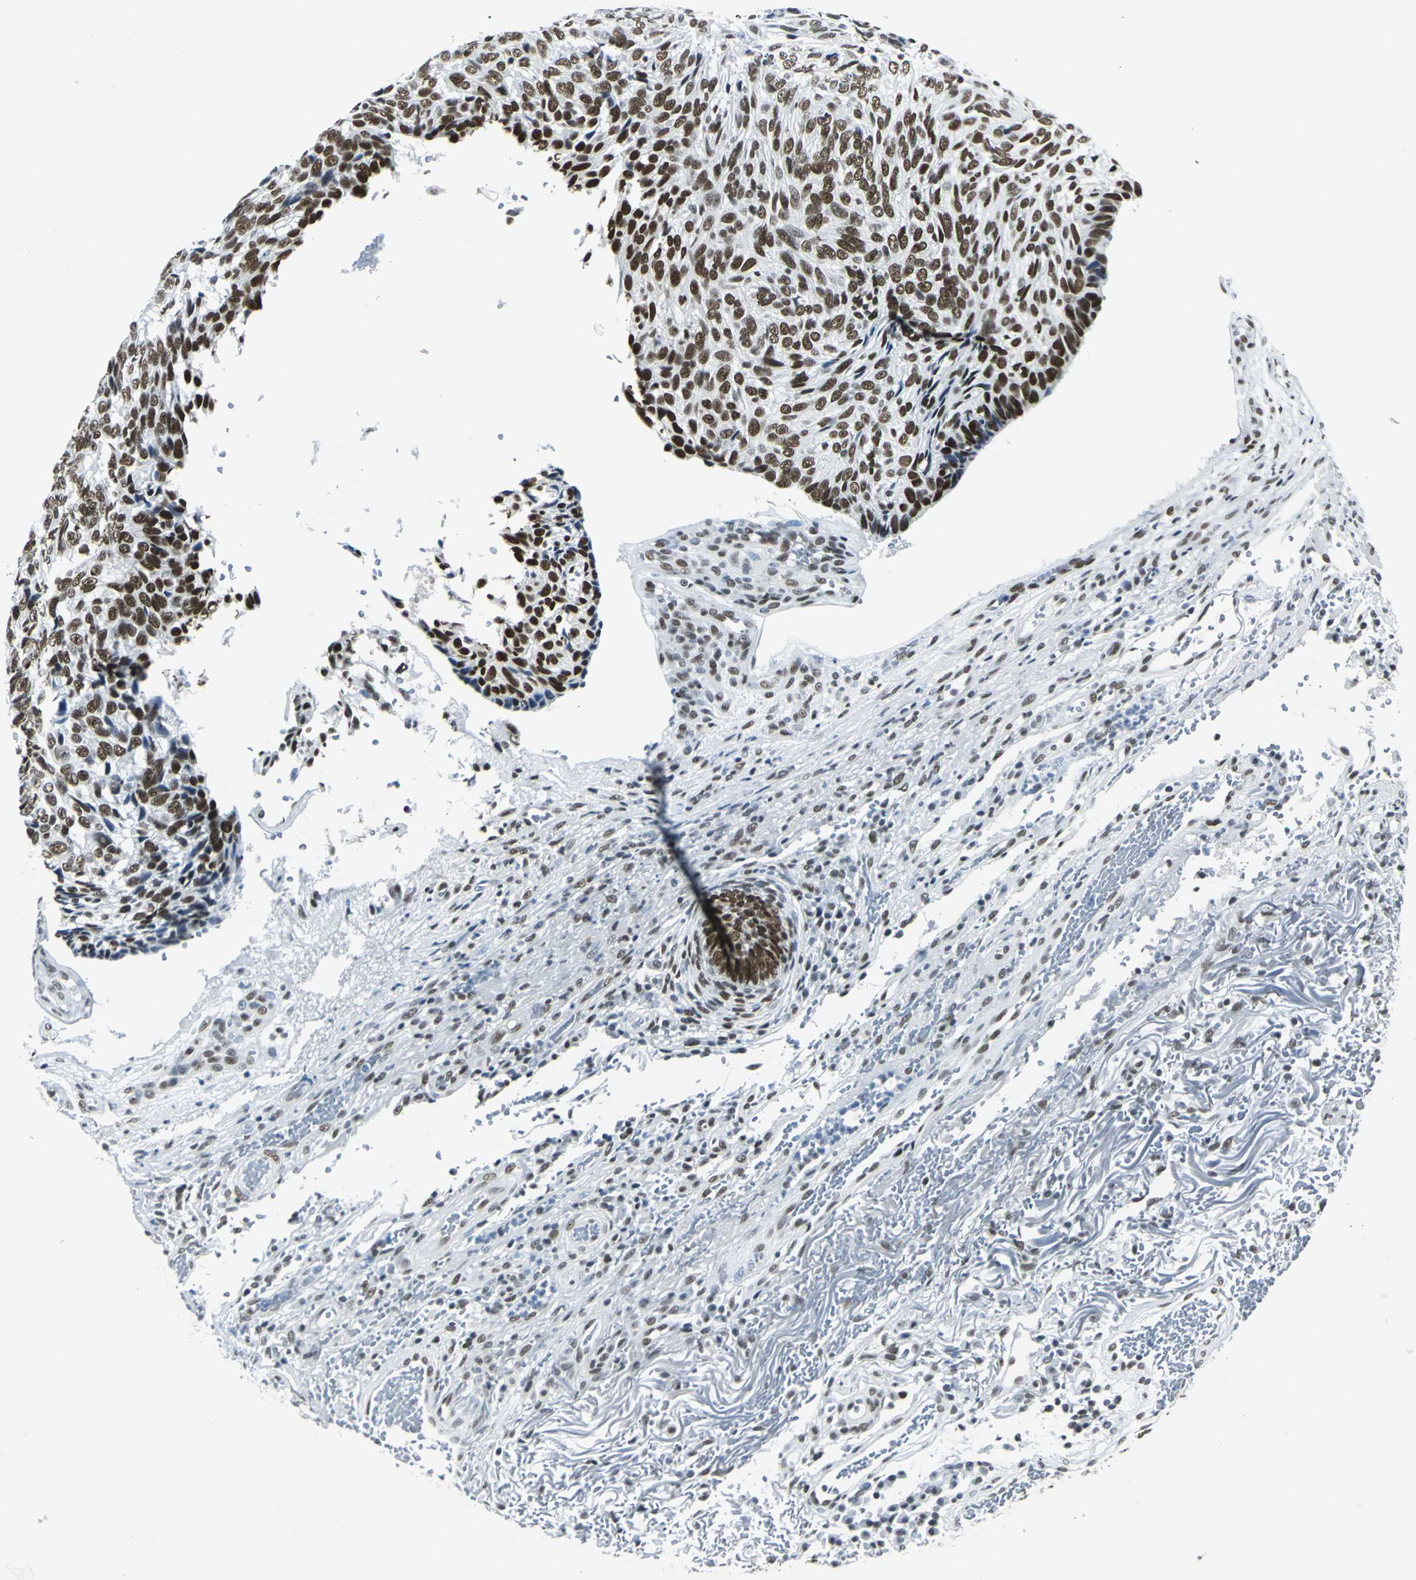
{"staining": {"intensity": "strong", "quantity": ">75%", "location": "nuclear"}, "tissue": "skin cancer", "cell_type": "Tumor cells", "image_type": "cancer", "snomed": [{"axis": "morphology", "description": "Basal cell carcinoma"}, {"axis": "topography", "description": "Skin"}], "caption": "This is an image of immunohistochemistry staining of skin basal cell carcinoma, which shows strong expression in the nuclear of tumor cells.", "gene": "ADNP", "patient": {"sex": "male", "age": 72}}